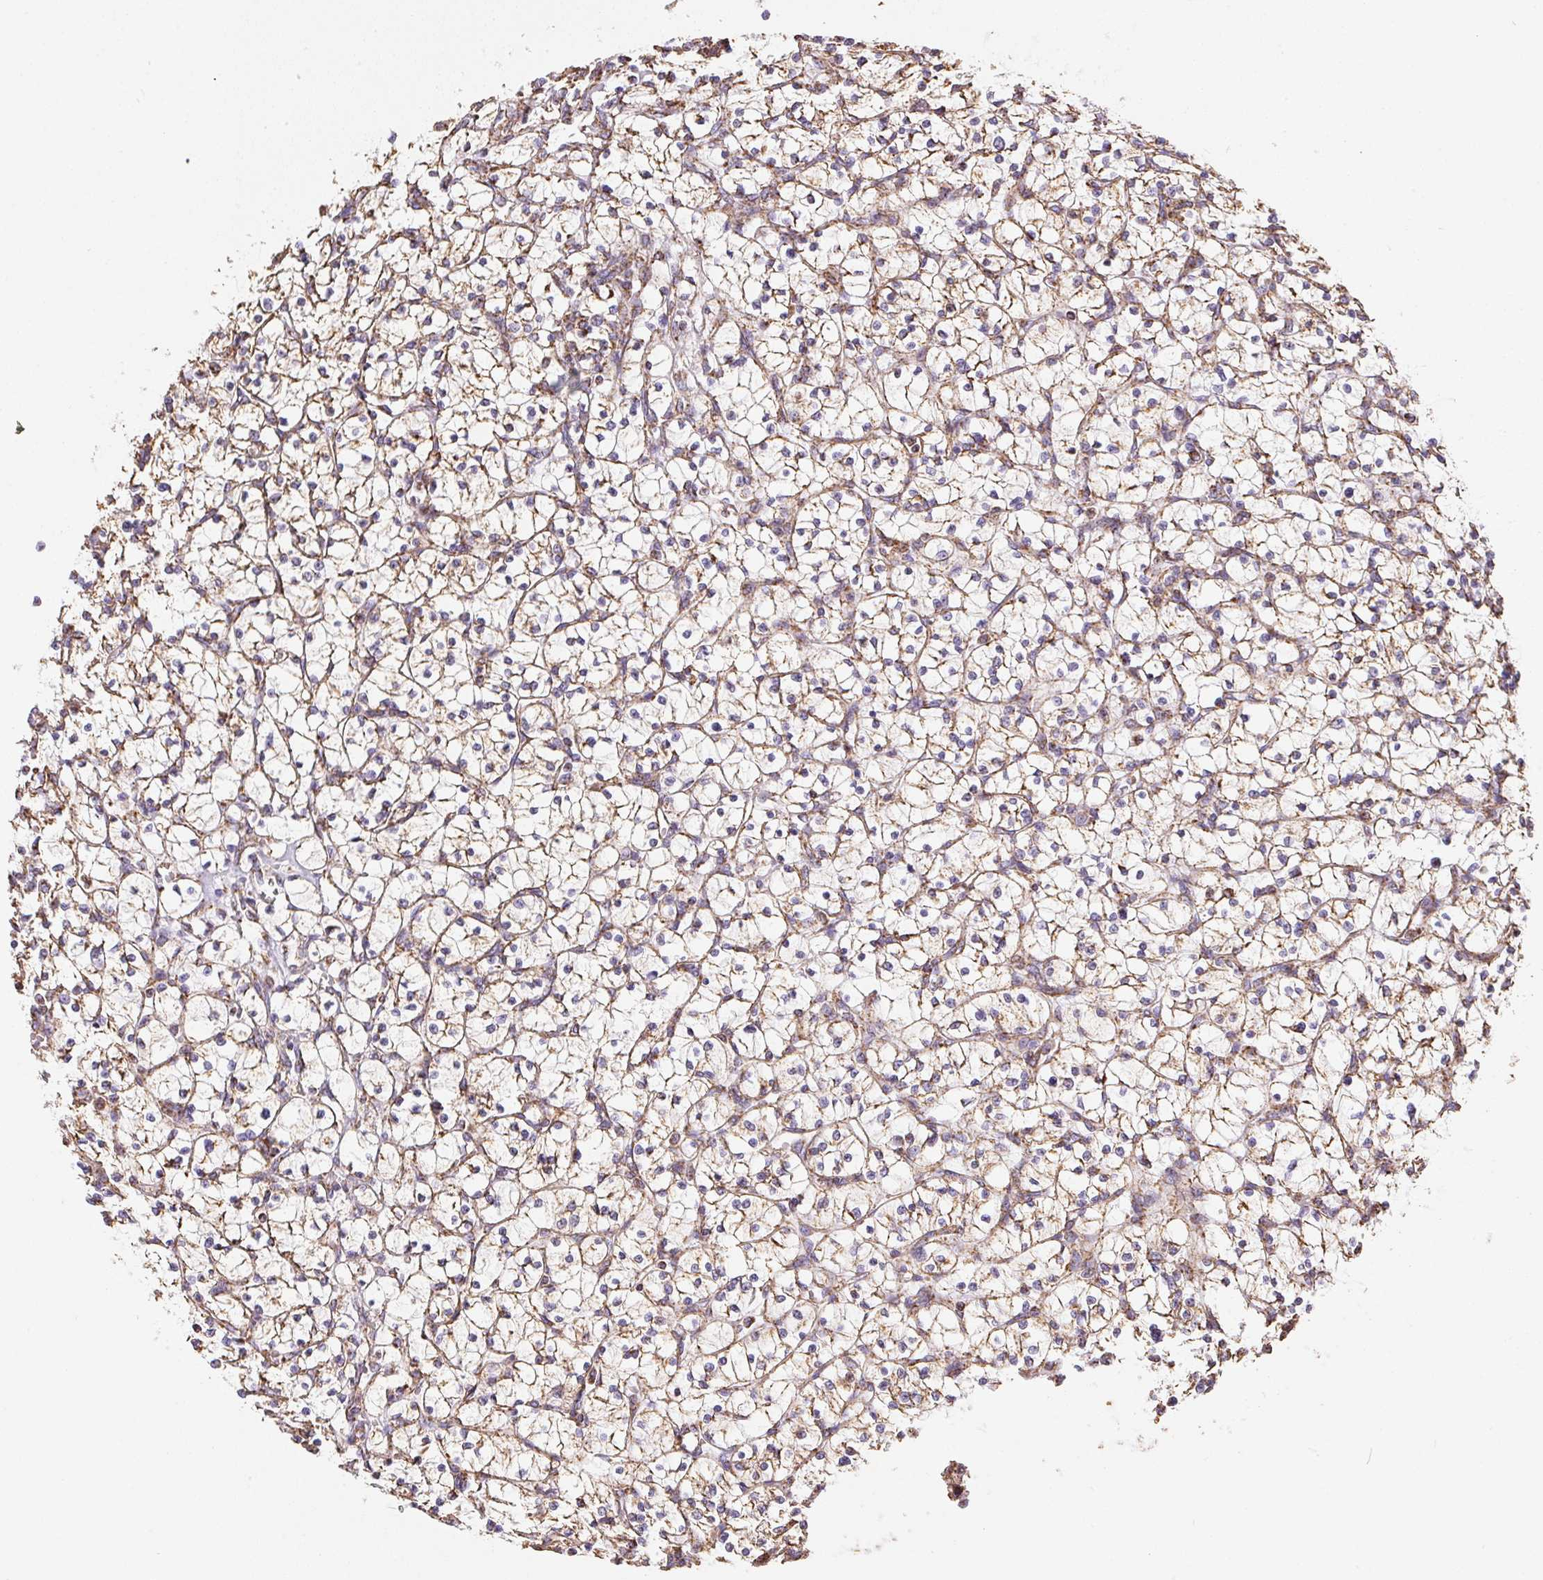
{"staining": {"intensity": "weak", "quantity": ">75%", "location": "cytoplasmic/membranous"}, "tissue": "renal cancer", "cell_type": "Tumor cells", "image_type": "cancer", "snomed": [{"axis": "morphology", "description": "Adenocarcinoma, NOS"}, {"axis": "topography", "description": "Kidney"}], "caption": "This is an image of immunohistochemistry staining of renal adenocarcinoma, which shows weak positivity in the cytoplasmic/membranous of tumor cells.", "gene": "MAPK11", "patient": {"sex": "female", "age": 64}}